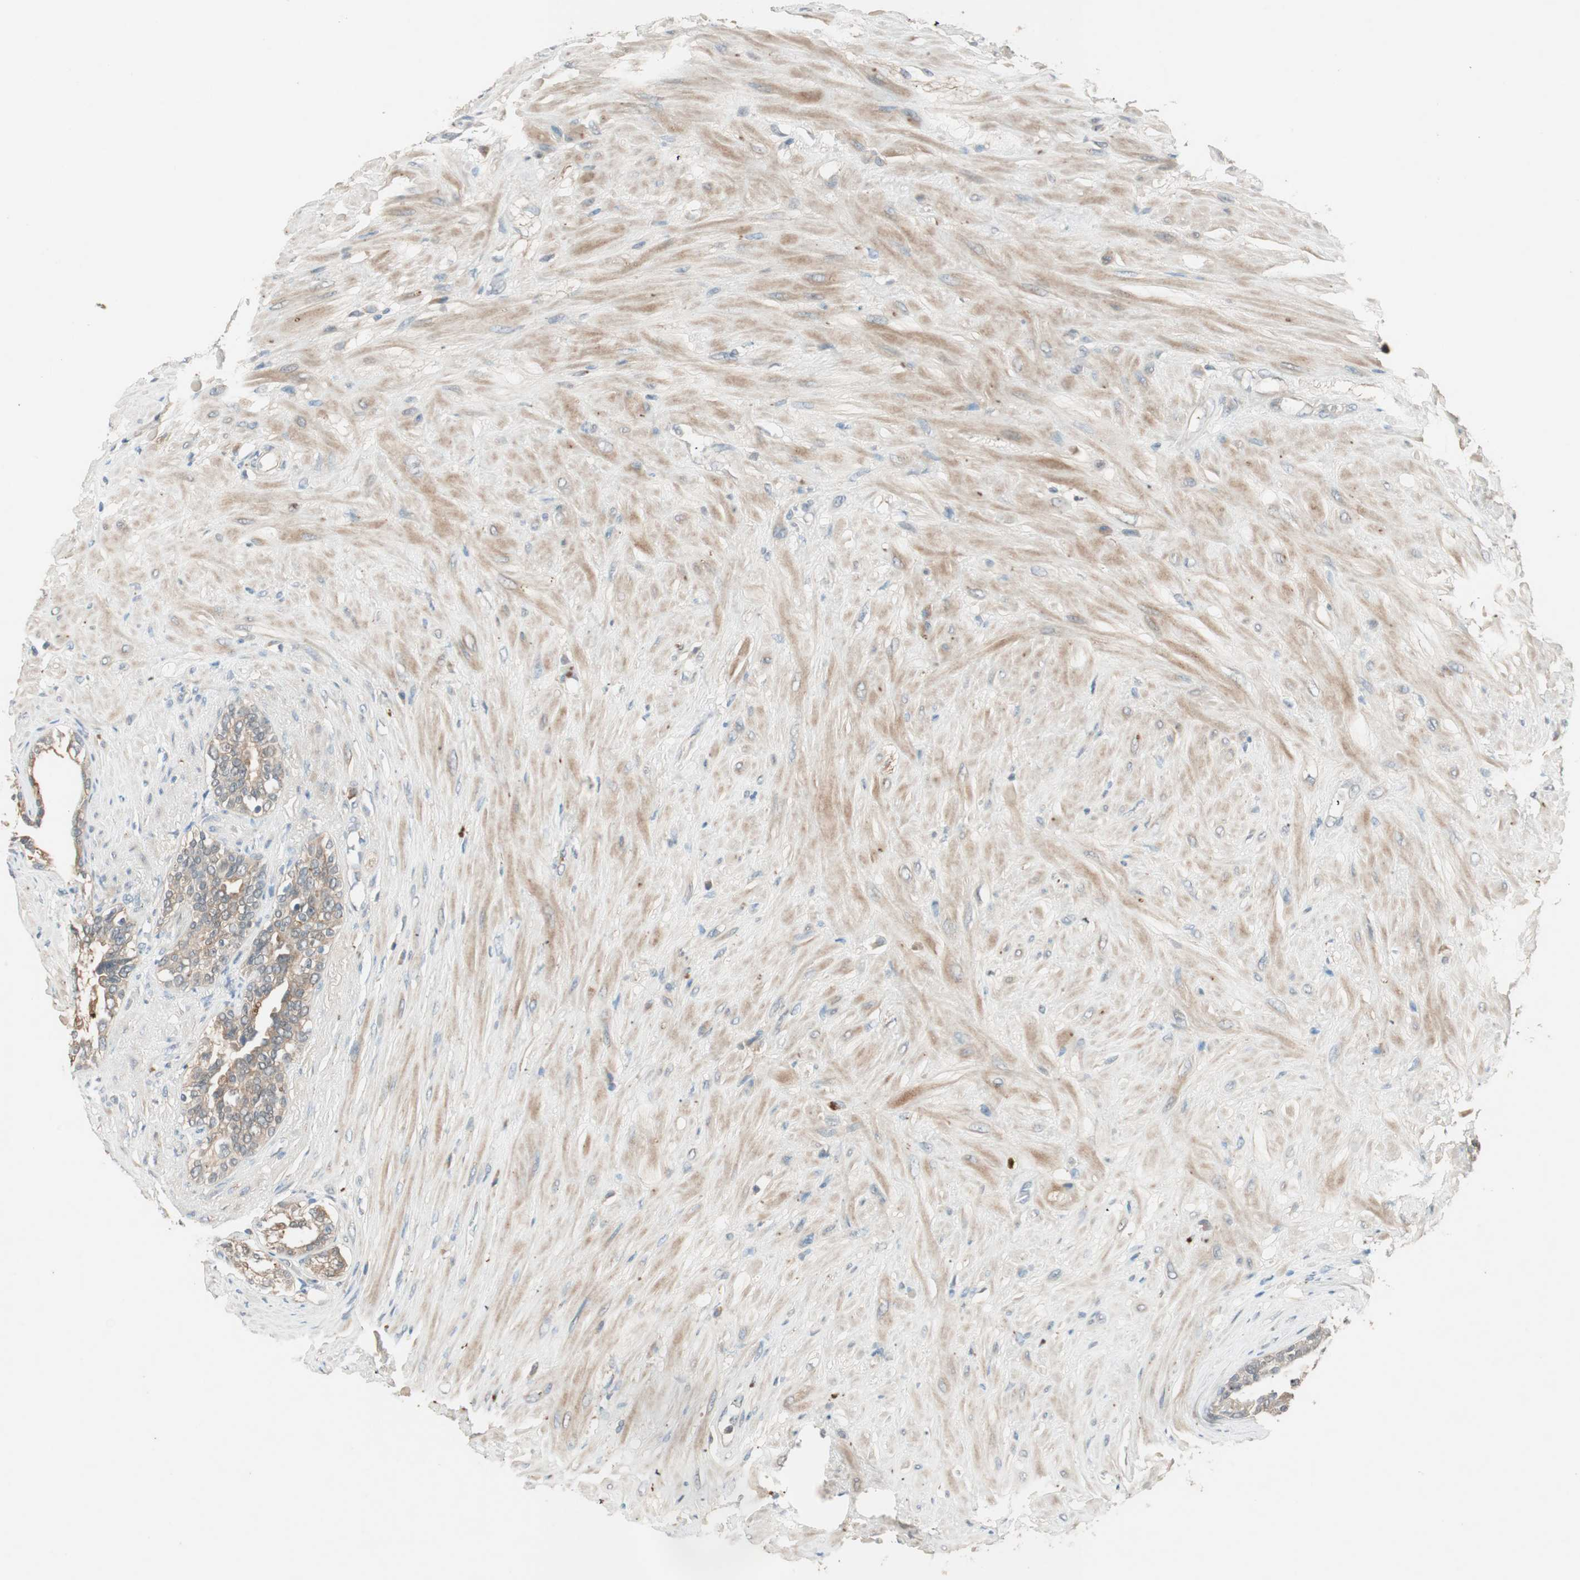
{"staining": {"intensity": "moderate", "quantity": ">75%", "location": "cytoplasmic/membranous"}, "tissue": "seminal vesicle", "cell_type": "Glandular cells", "image_type": "normal", "snomed": [{"axis": "morphology", "description": "Normal tissue, NOS"}, {"axis": "topography", "description": "Seminal veicle"}], "caption": "A photomicrograph of seminal vesicle stained for a protein shows moderate cytoplasmic/membranous brown staining in glandular cells.", "gene": "NCLN", "patient": {"sex": "male", "age": 61}}